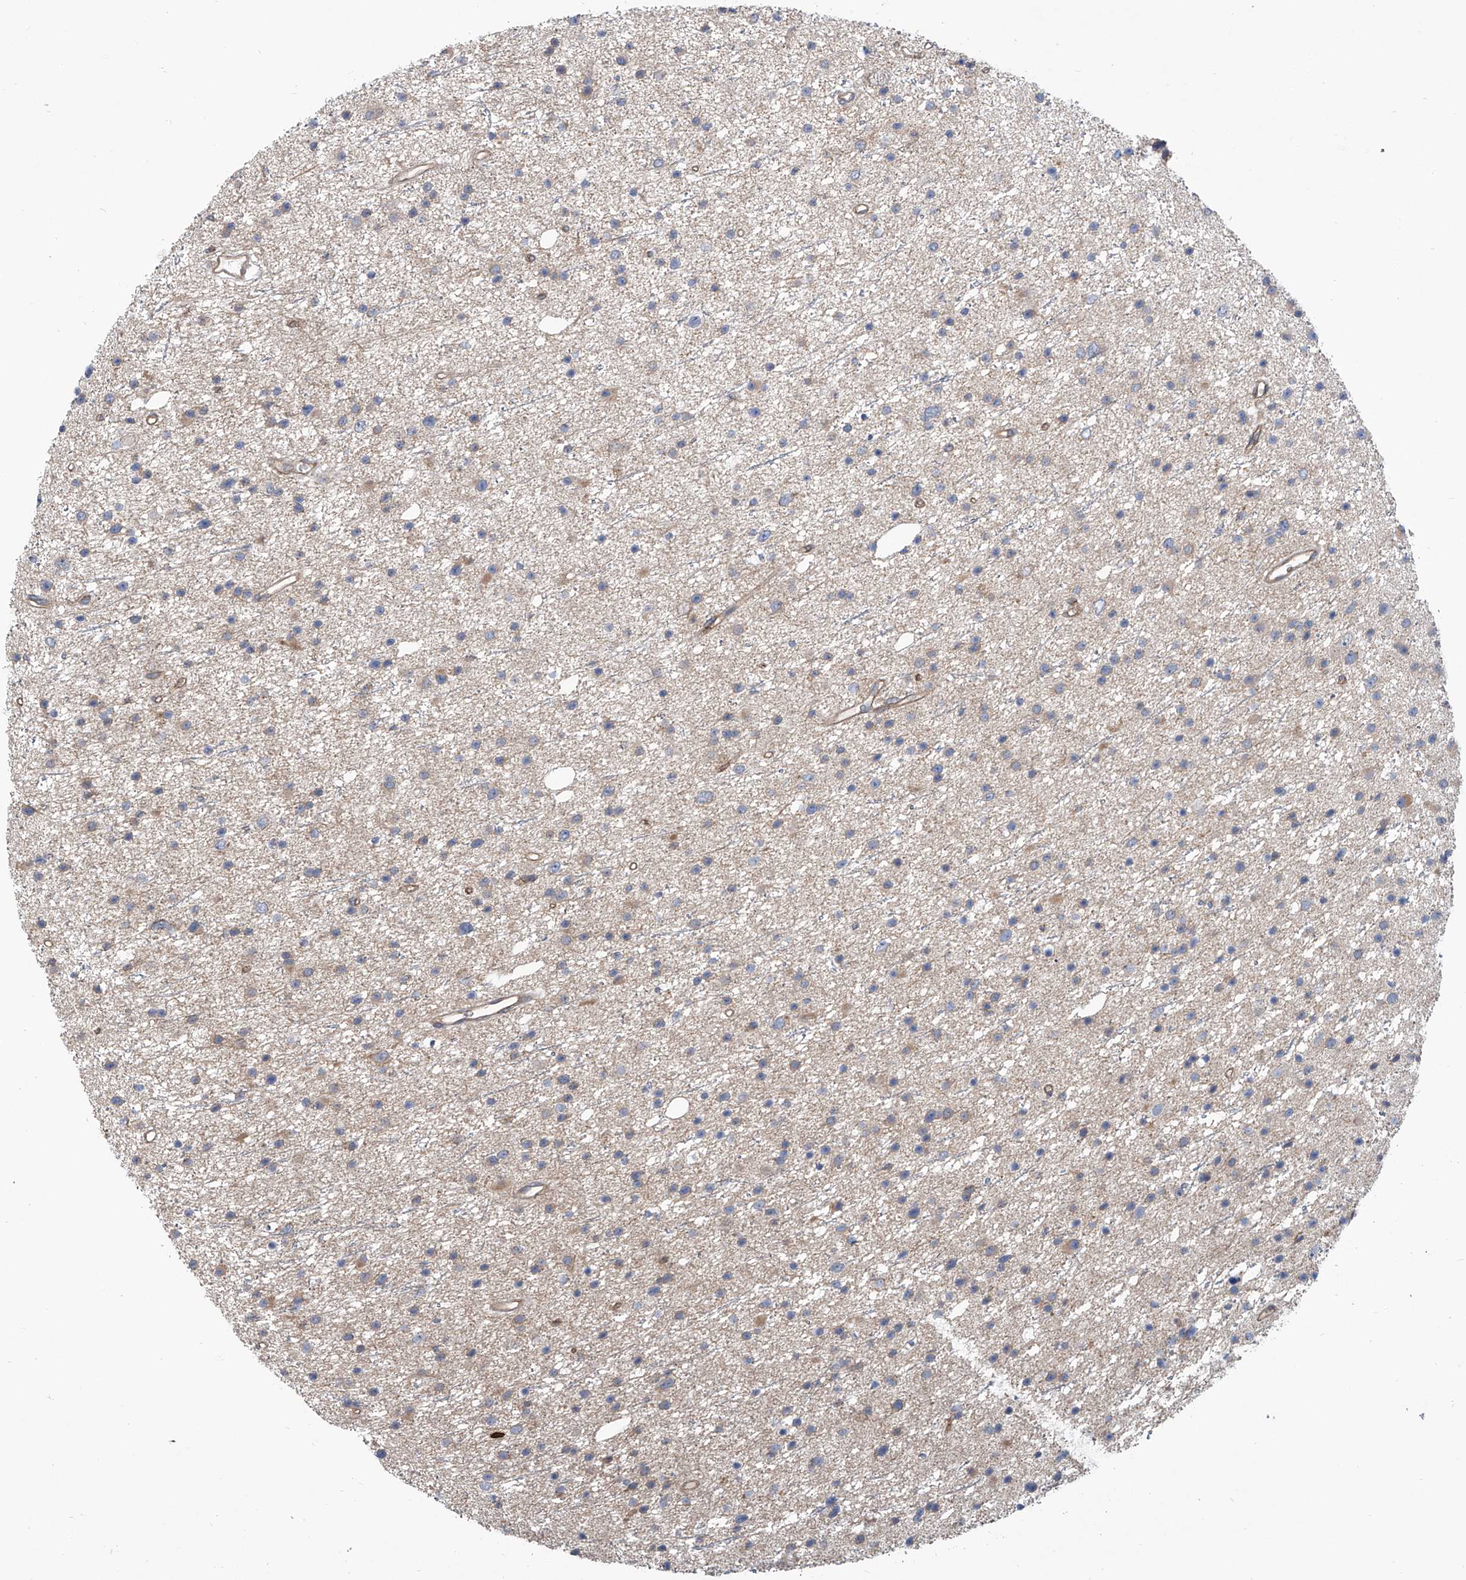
{"staining": {"intensity": "negative", "quantity": "none", "location": "none"}, "tissue": "glioma", "cell_type": "Tumor cells", "image_type": "cancer", "snomed": [{"axis": "morphology", "description": "Glioma, malignant, Low grade"}, {"axis": "topography", "description": "Cerebral cortex"}], "caption": "A high-resolution micrograph shows IHC staining of malignant low-grade glioma, which shows no significant staining in tumor cells.", "gene": "EIF2D", "patient": {"sex": "female", "age": 39}}